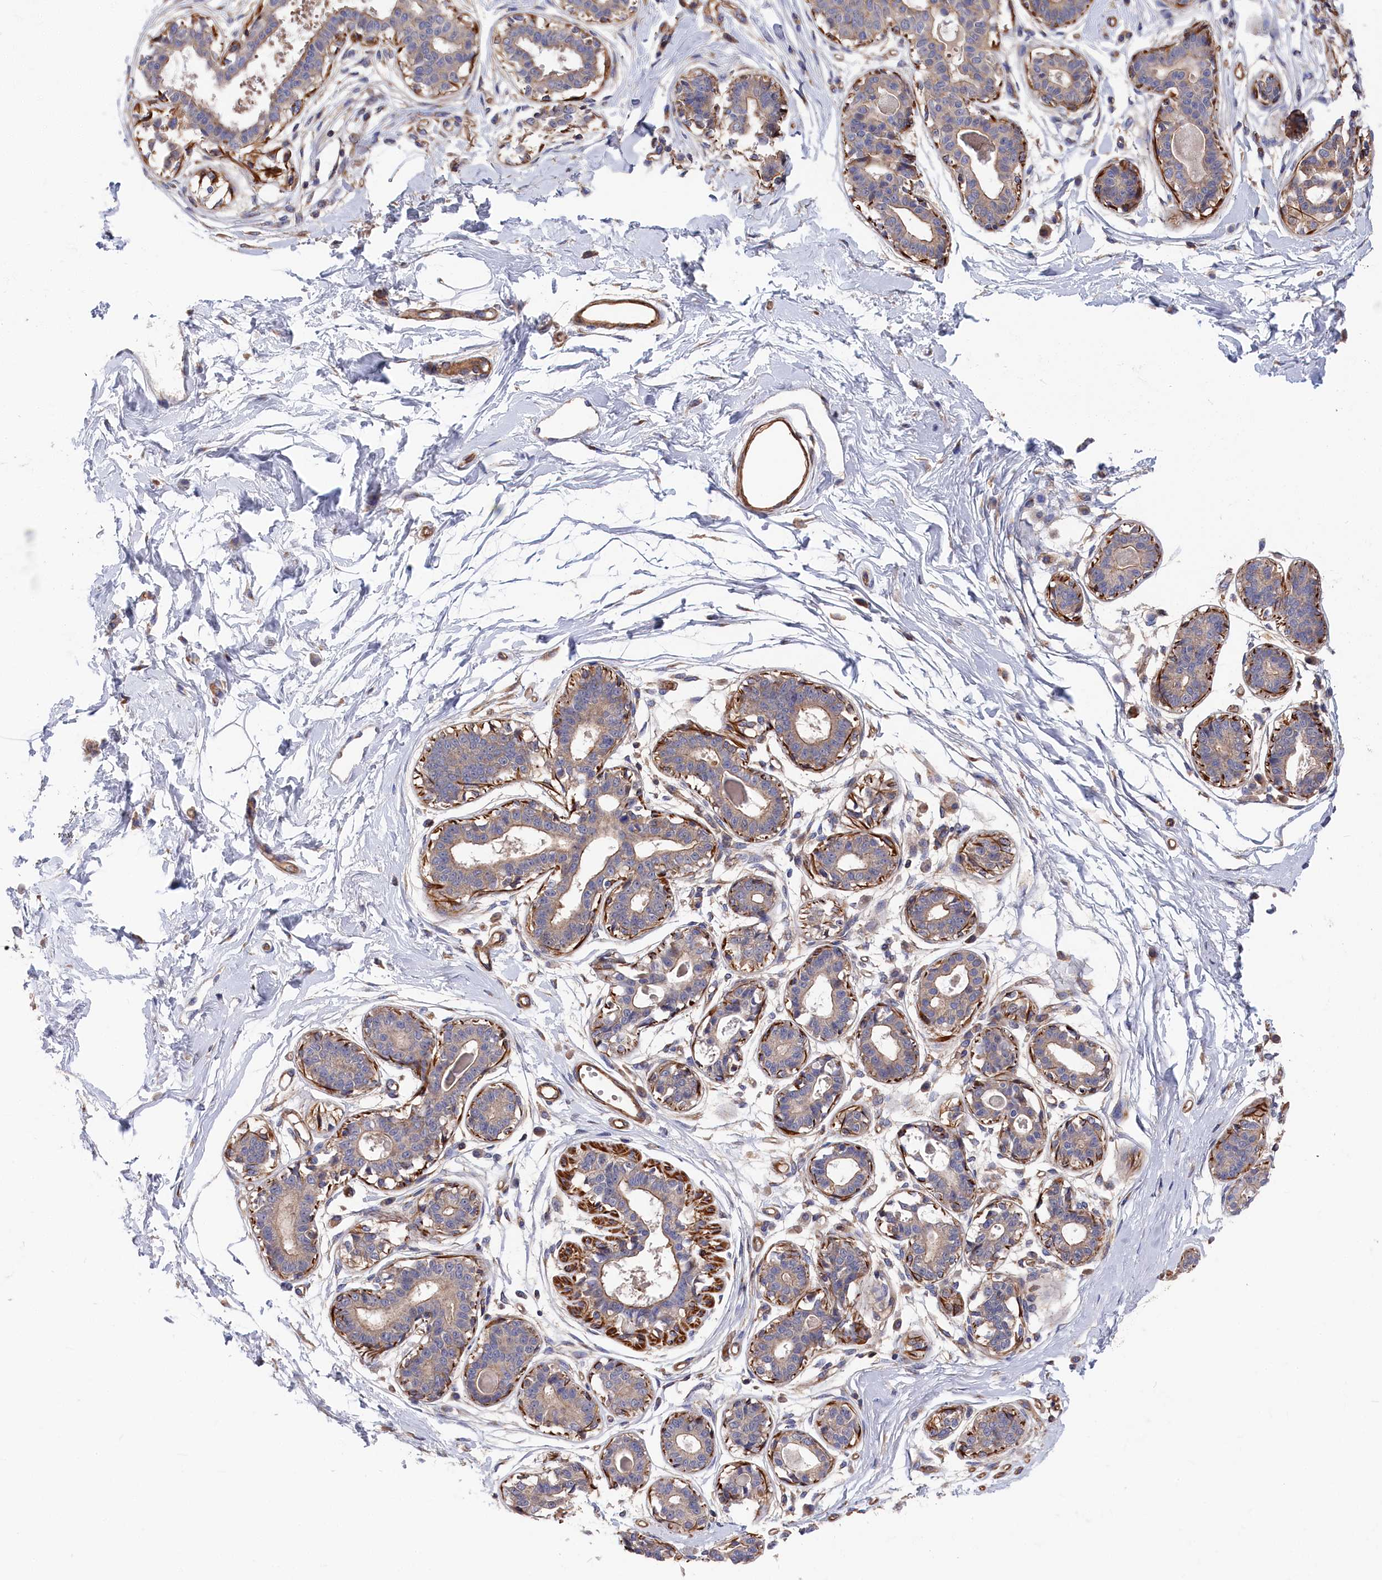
{"staining": {"intensity": "negative", "quantity": "none", "location": "none"}, "tissue": "breast", "cell_type": "Adipocytes", "image_type": "normal", "snomed": [{"axis": "morphology", "description": "Normal tissue, NOS"}, {"axis": "topography", "description": "Breast"}], "caption": "Immunohistochemistry (IHC) of normal human breast exhibits no staining in adipocytes.", "gene": "LDHD", "patient": {"sex": "female", "age": 45}}